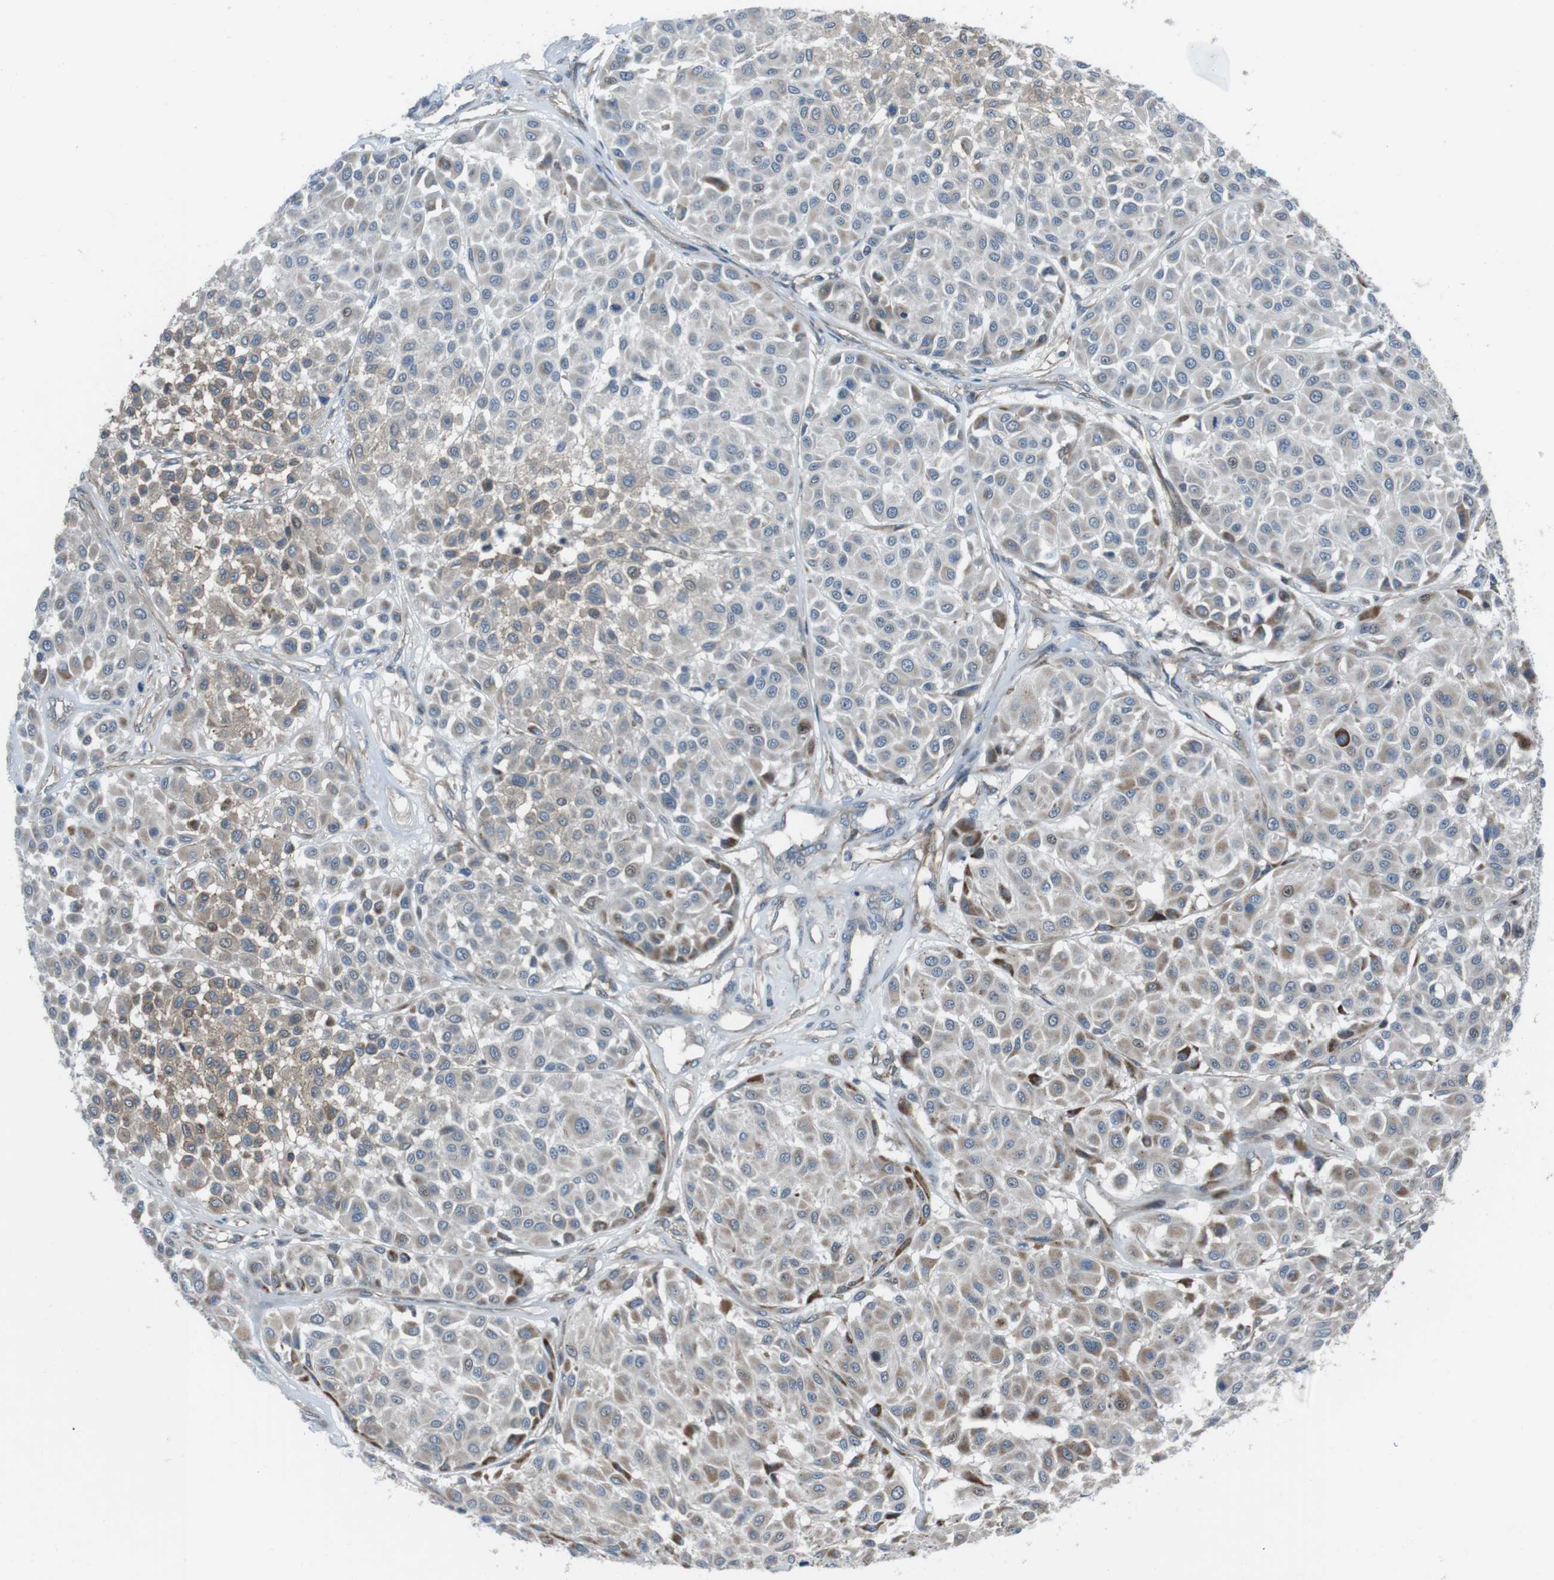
{"staining": {"intensity": "weak", "quantity": "25%-75%", "location": "cytoplasmic/membranous"}, "tissue": "melanoma", "cell_type": "Tumor cells", "image_type": "cancer", "snomed": [{"axis": "morphology", "description": "Malignant melanoma, Metastatic site"}, {"axis": "topography", "description": "Soft tissue"}], "caption": "Weak cytoplasmic/membranous positivity is present in approximately 25%-75% of tumor cells in melanoma. The protein is shown in brown color, while the nuclei are stained blue.", "gene": "FAM174B", "patient": {"sex": "male", "age": 41}}